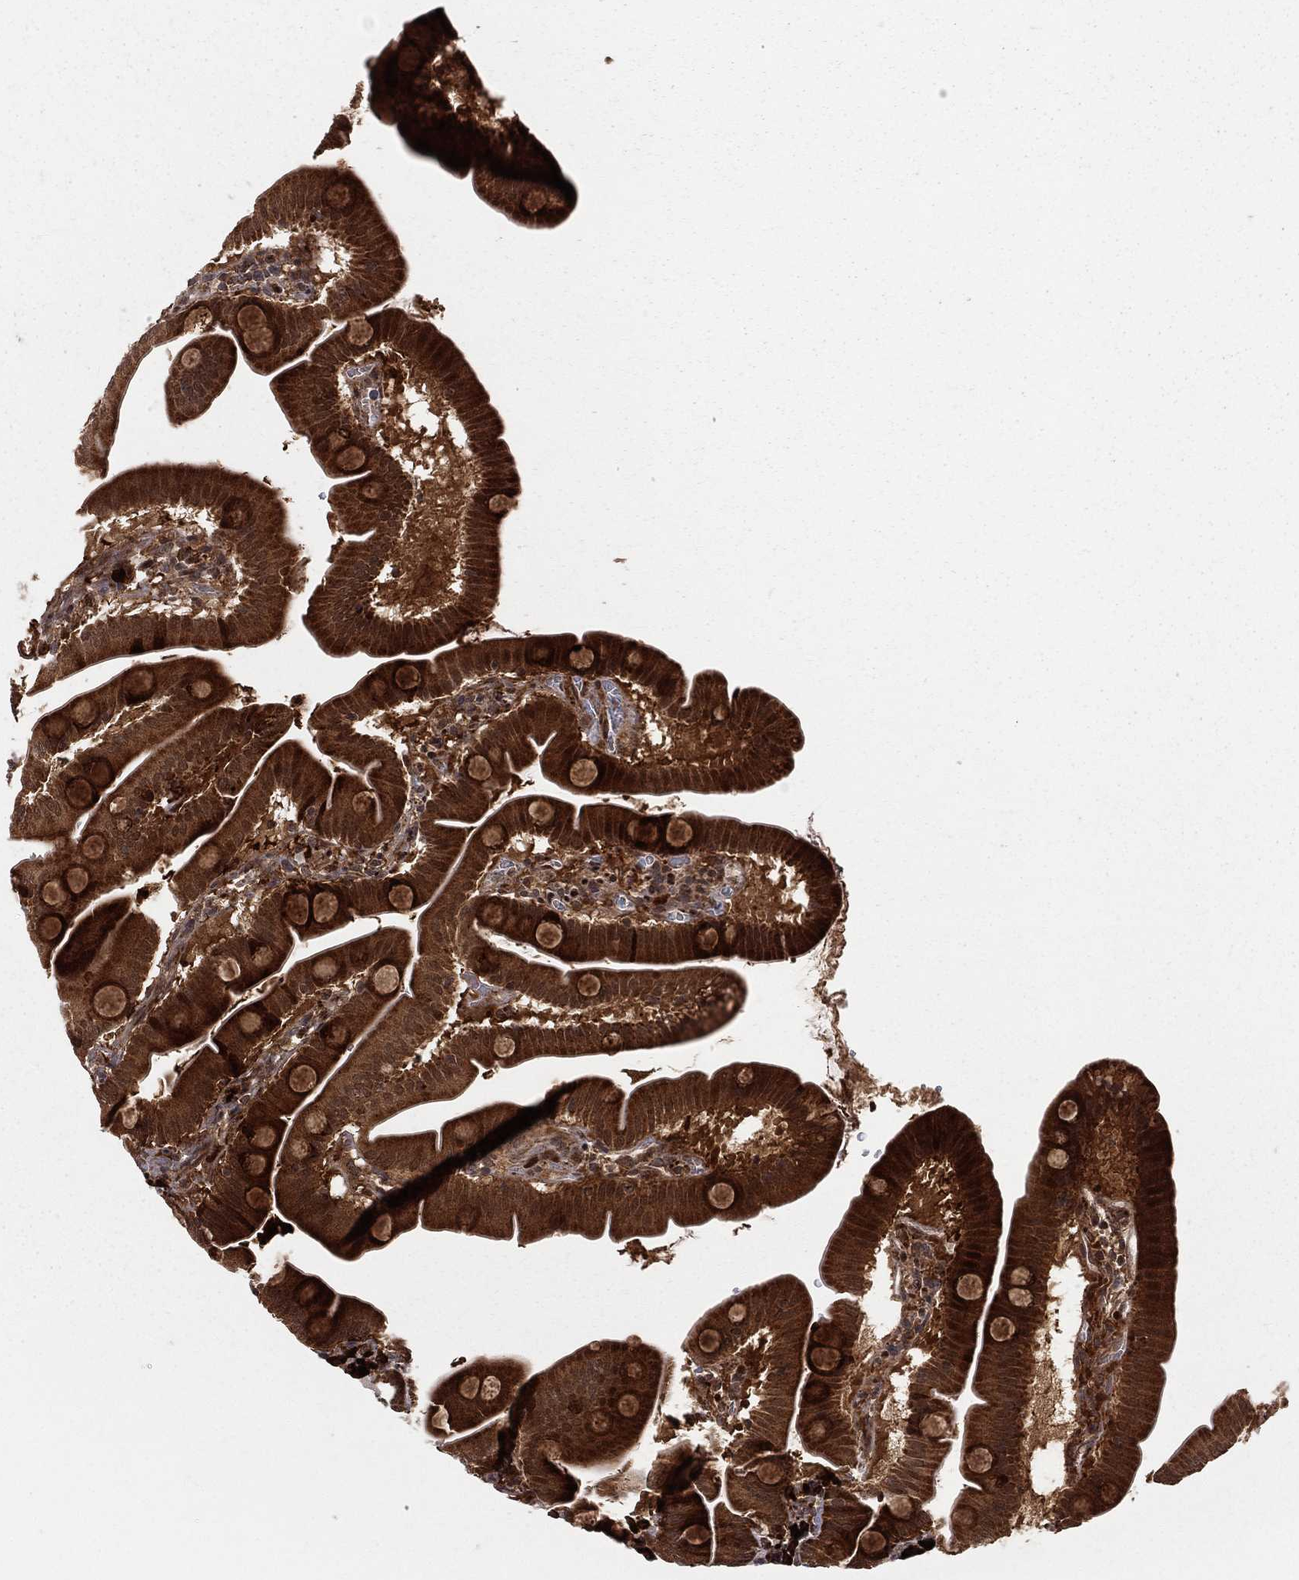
{"staining": {"intensity": "strong", "quantity": ">75%", "location": "cytoplasmic/membranous"}, "tissue": "duodenum", "cell_type": "Glandular cells", "image_type": "normal", "snomed": [{"axis": "morphology", "description": "Normal tissue, NOS"}, {"axis": "topography", "description": "Duodenum"}], "caption": "Immunohistochemical staining of benign duodenum displays high levels of strong cytoplasmic/membranous positivity in approximately >75% of glandular cells.", "gene": "MDM2", "patient": {"sex": "male", "age": 59}}